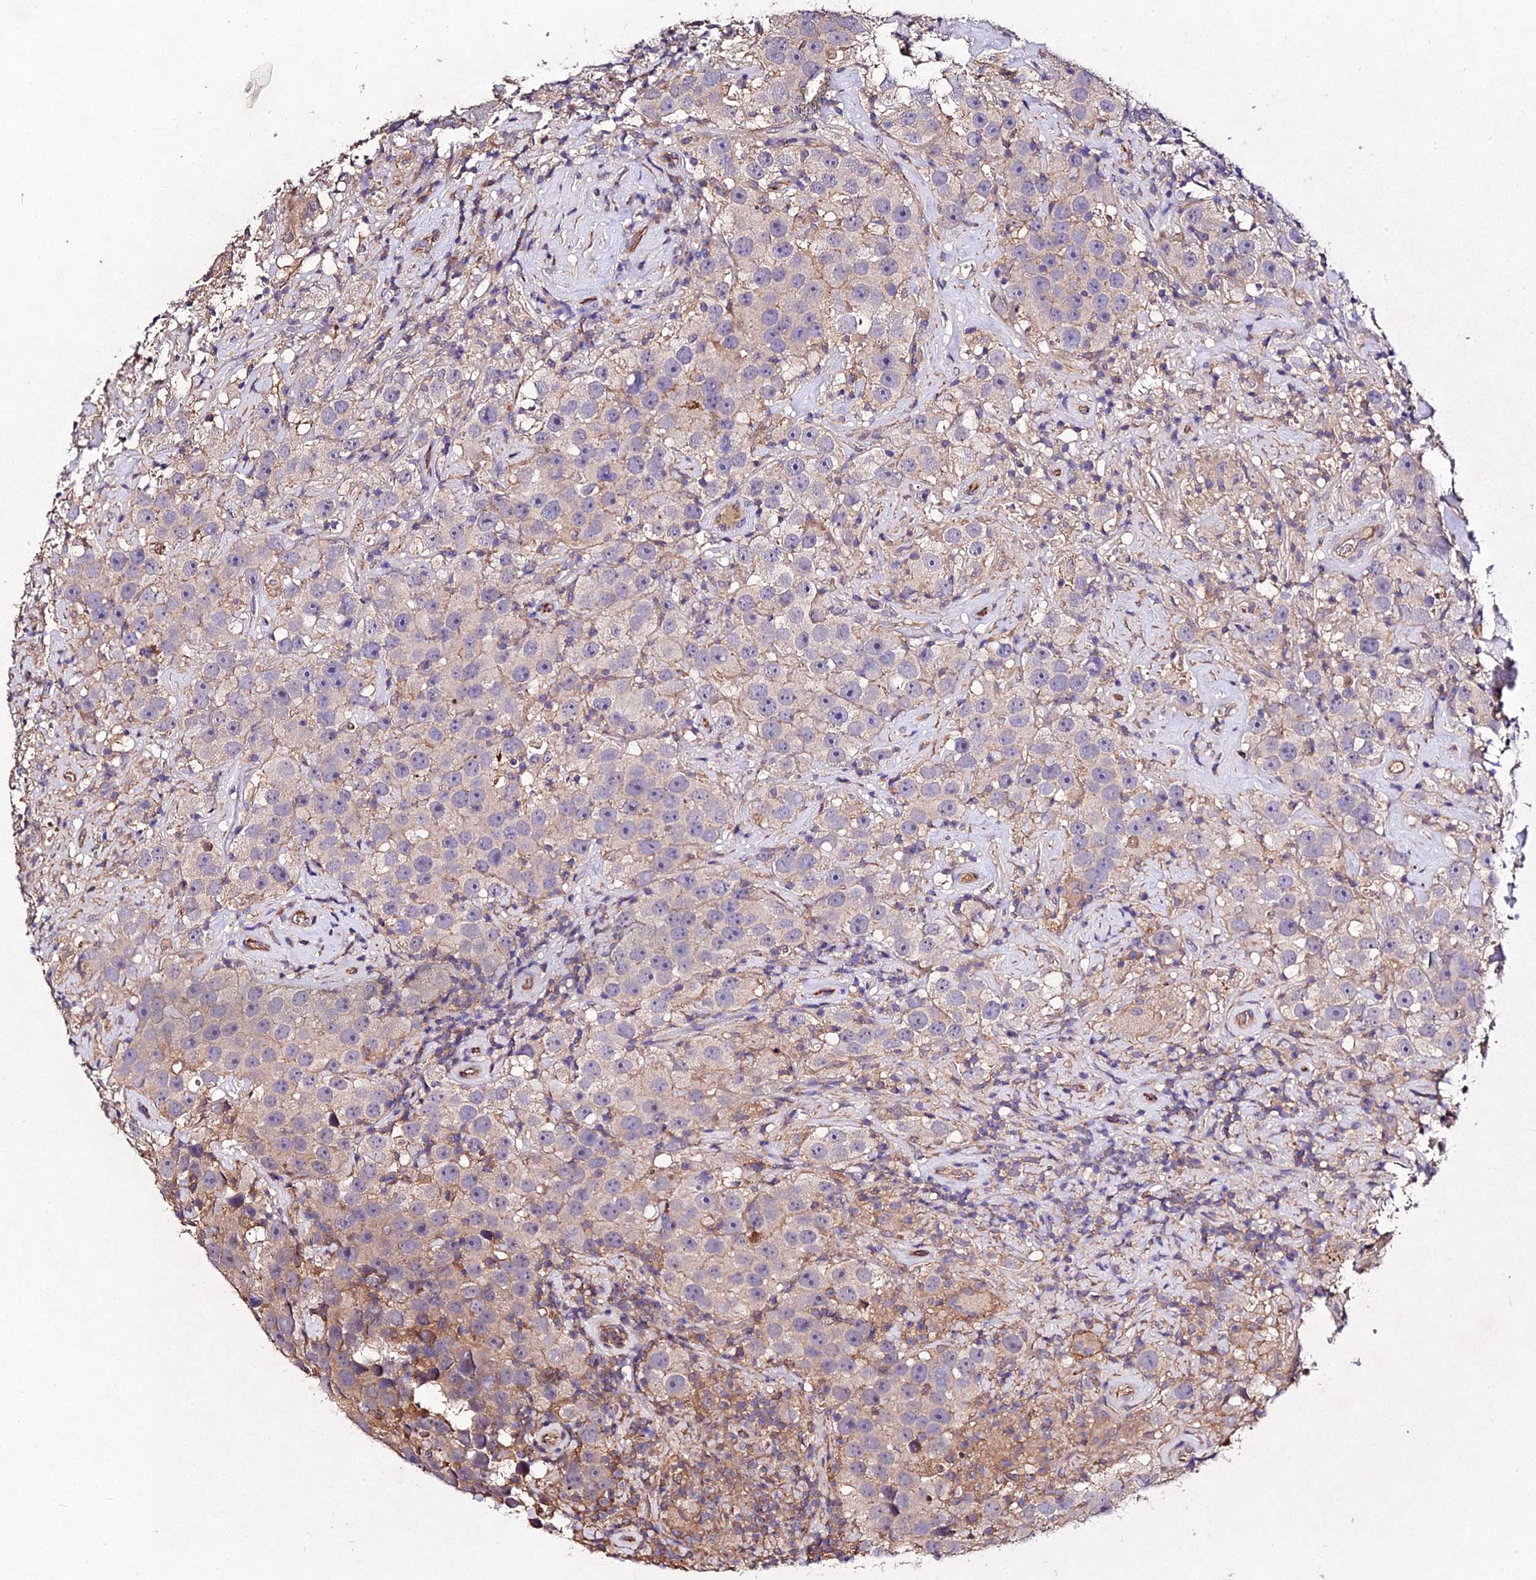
{"staining": {"intensity": "weak", "quantity": "<25%", "location": "cytoplasmic/membranous"}, "tissue": "testis cancer", "cell_type": "Tumor cells", "image_type": "cancer", "snomed": [{"axis": "morphology", "description": "Seminoma, NOS"}, {"axis": "topography", "description": "Testis"}], "caption": "Human testis cancer (seminoma) stained for a protein using immunohistochemistry displays no expression in tumor cells.", "gene": "AP3M2", "patient": {"sex": "male", "age": 49}}